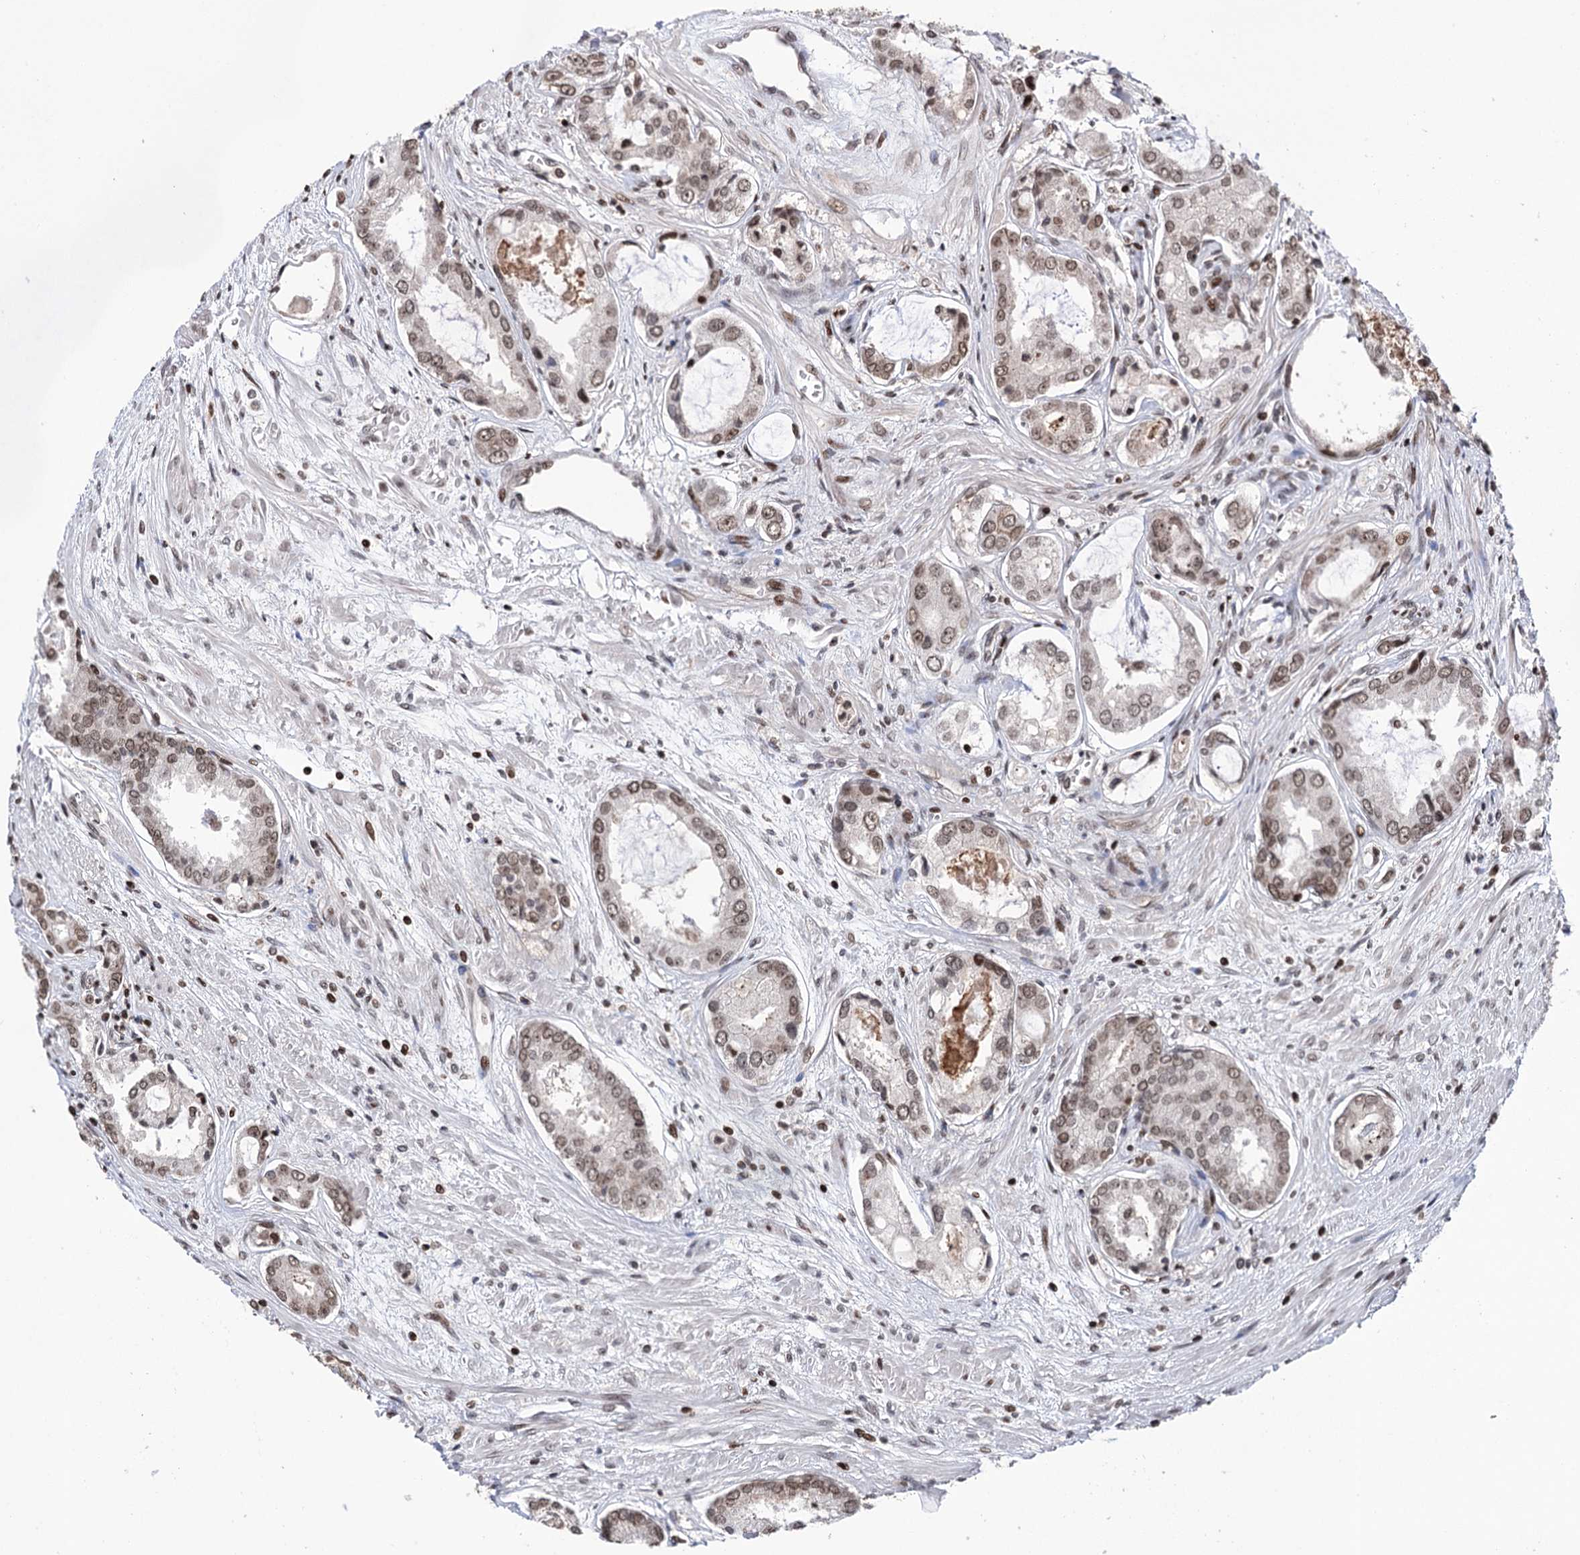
{"staining": {"intensity": "weak", "quantity": ">75%", "location": "nuclear"}, "tissue": "prostate cancer", "cell_type": "Tumor cells", "image_type": "cancer", "snomed": [{"axis": "morphology", "description": "Adenocarcinoma, Low grade"}, {"axis": "topography", "description": "Prostate"}], "caption": "Weak nuclear protein staining is identified in about >75% of tumor cells in adenocarcinoma (low-grade) (prostate).", "gene": "CCDC77", "patient": {"sex": "male", "age": 68}}